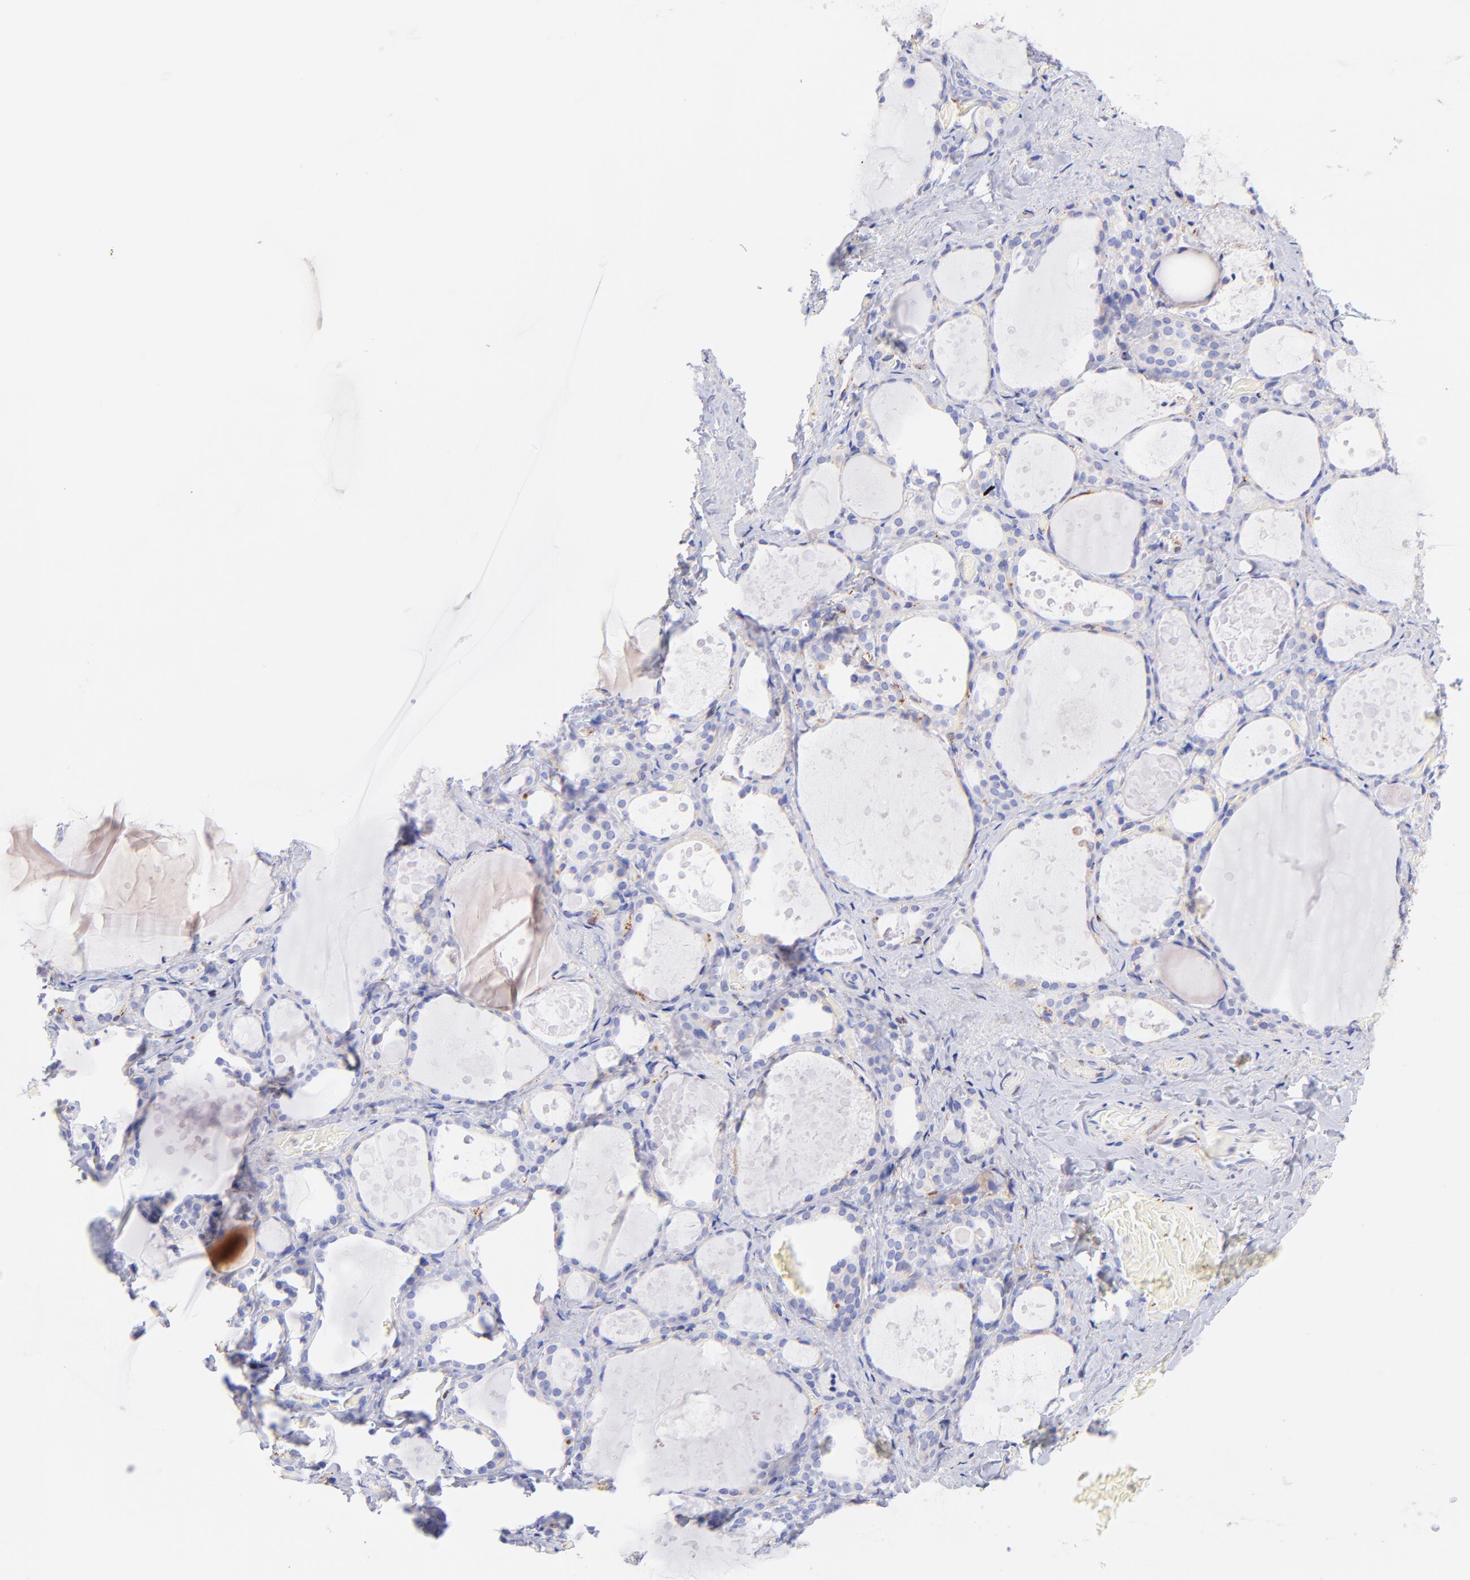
{"staining": {"intensity": "negative", "quantity": "none", "location": "none"}, "tissue": "thyroid gland", "cell_type": "Glandular cells", "image_type": "normal", "snomed": [{"axis": "morphology", "description": "Normal tissue, NOS"}, {"axis": "topography", "description": "Thyroid gland"}], "caption": "High magnification brightfield microscopy of benign thyroid gland stained with DAB (3,3'-diaminobenzidine) (brown) and counterstained with hematoxylin (blue): glandular cells show no significant expression. (DAB (3,3'-diaminobenzidine) IHC visualized using brightfield microscopy, high magnification).", "gene": "SPARC", "patient": {"sex": "female", "age": 75}}